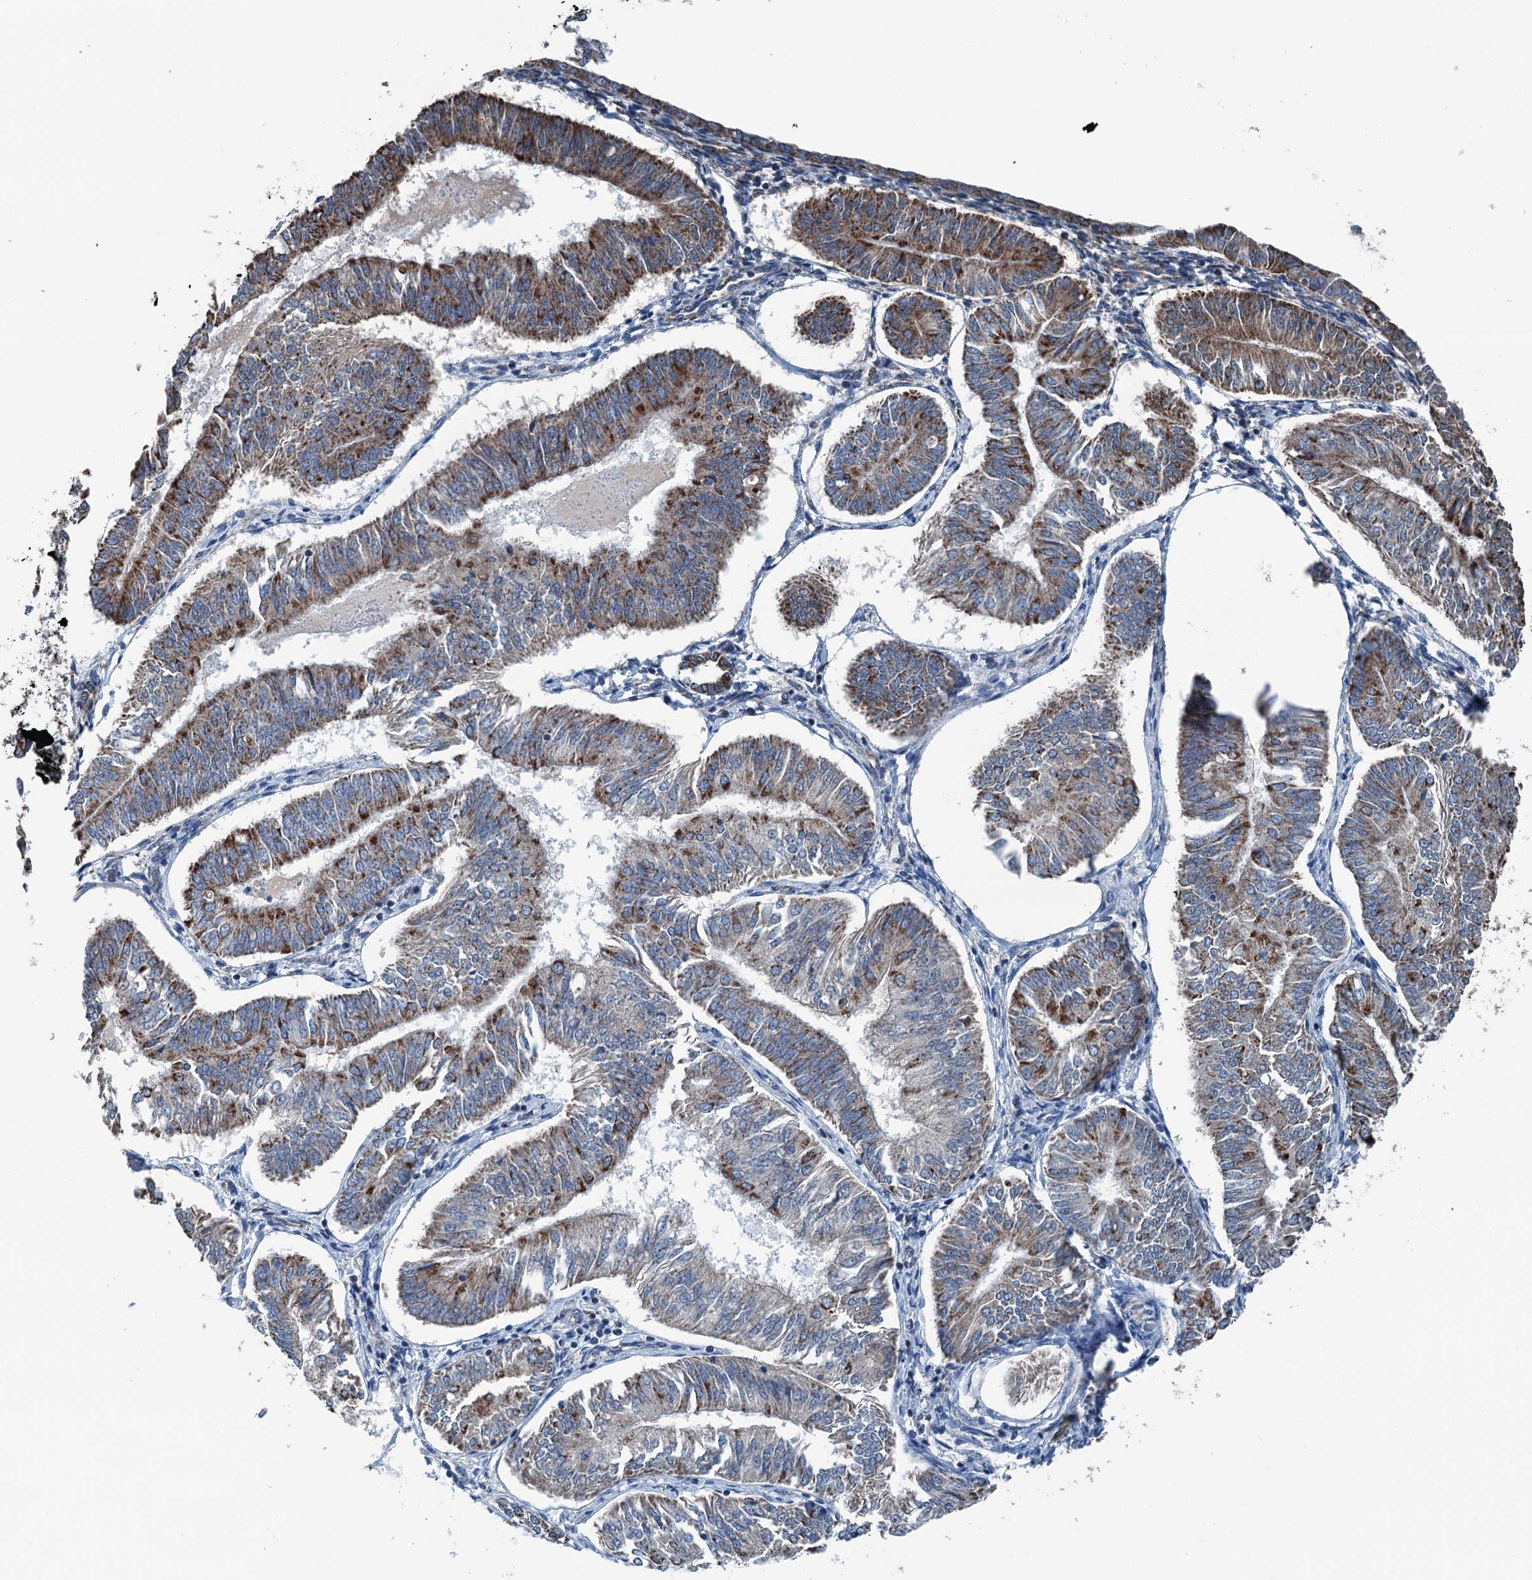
{"staining": {"intensity": "strong", "quantity": "25%-75%", "location": "cytoplasmic/membranous"}, "tissue": "endometrial cancer", "cell_type": "Tumor cells", "image_type": "cancer", "snomed": [{"axis": "morphology", "description": "Adenocarcinoma, NOS"}, {"axis": "topography", "description": "Endometrium"}], "caption": "Protein analysis of endometrial adenocarcinoma tissue exhibits strong cytoplasmic/membranous staining in about 25%-75% of tumor cells.", "gene": "TRPT1", "patient": {"sex": "female", "age": 58}}